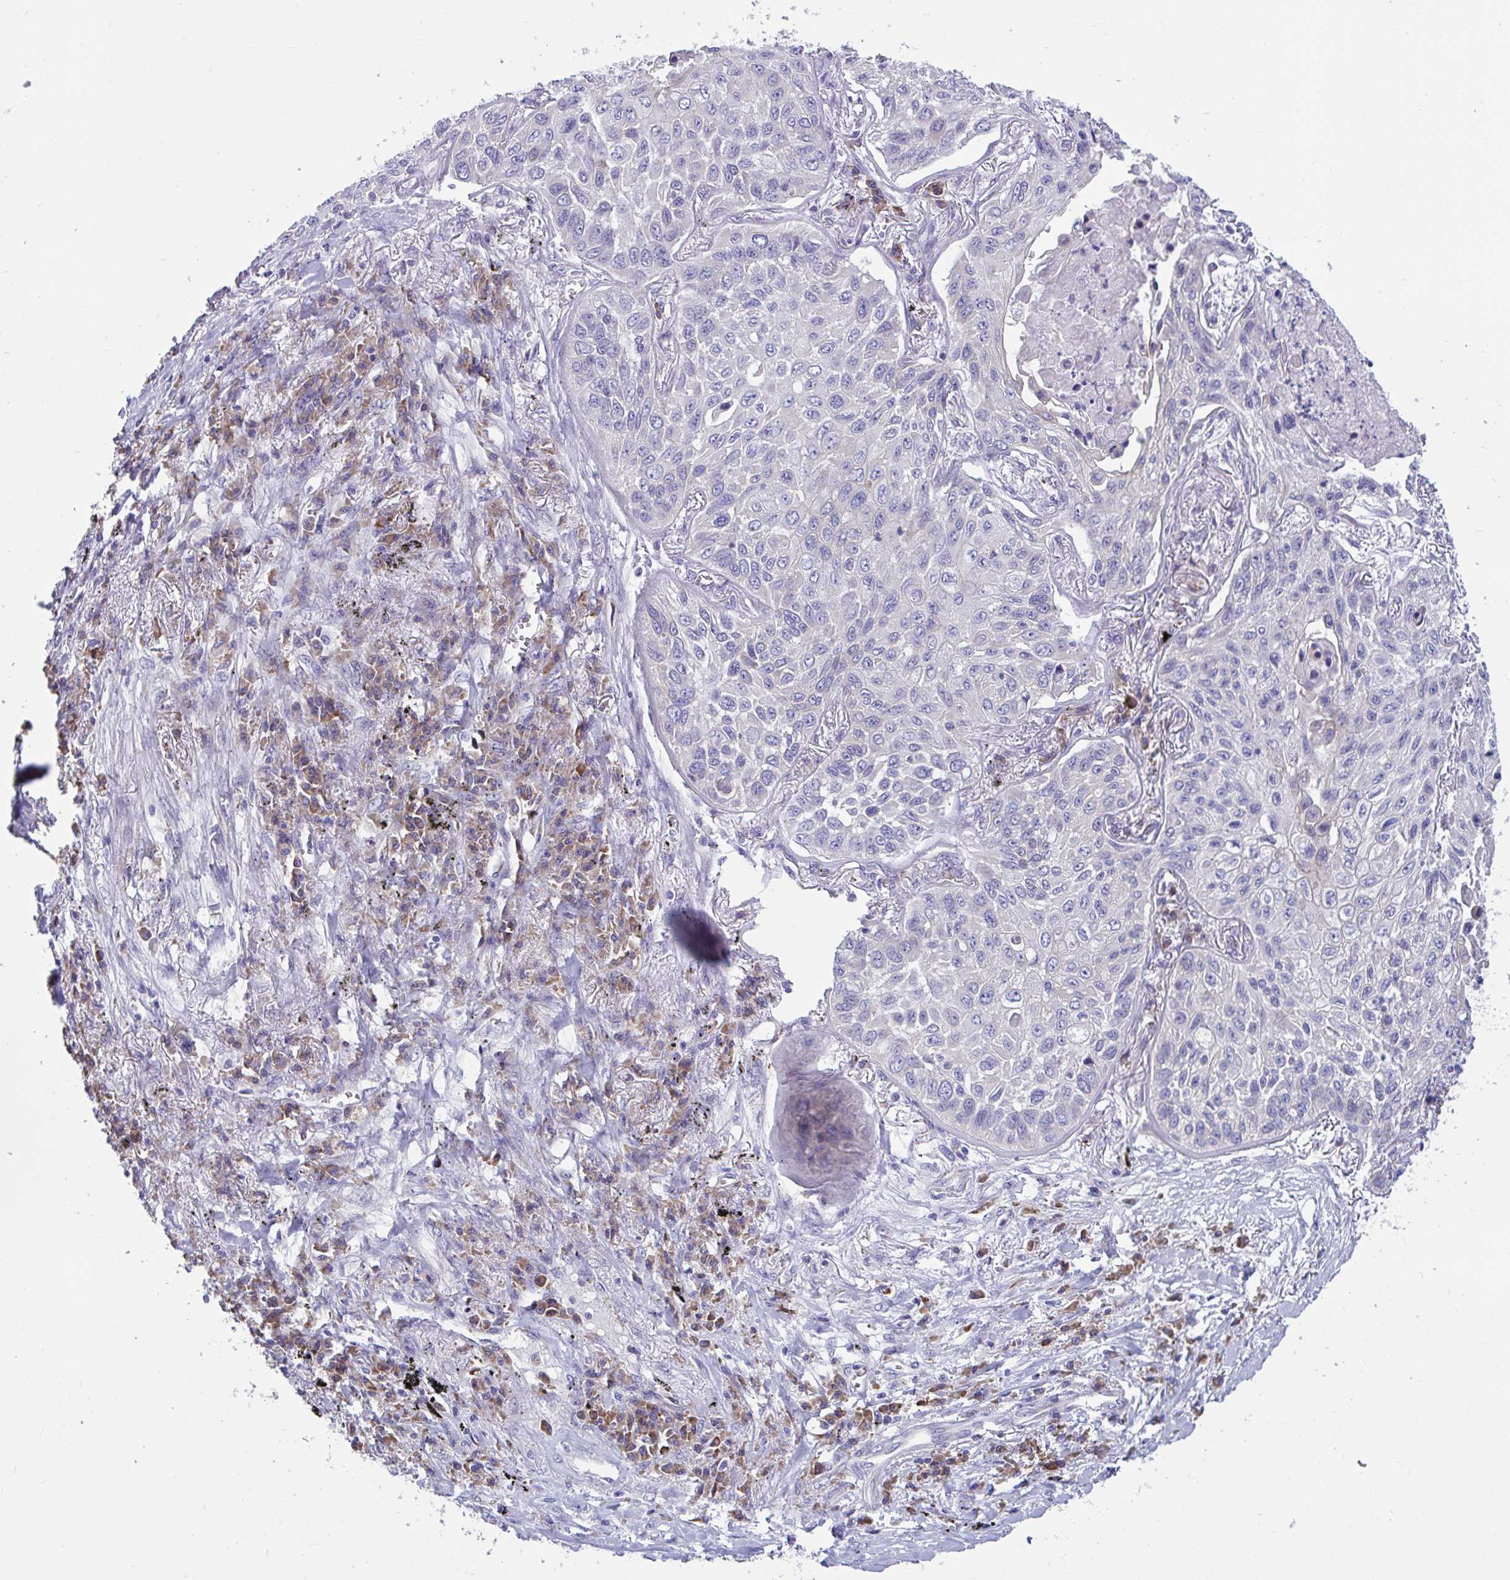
{"staining": {"intensity": "negative", "quantity": "none", "location": "none"}, "tissue": "lung cancer", "cell_type": "Tumor cells", "image_type": "cancer", "snomed": [{"axis": "morphology", "description": "Squamous cell carcinoma, NOS"}, {"axis": "topography", "description": "Lung"}], "caption": "Tumor cells show no significant positivity in lung cancer.", "gene": "WBP1", "patient": {"sex": "male", "age": 75}}